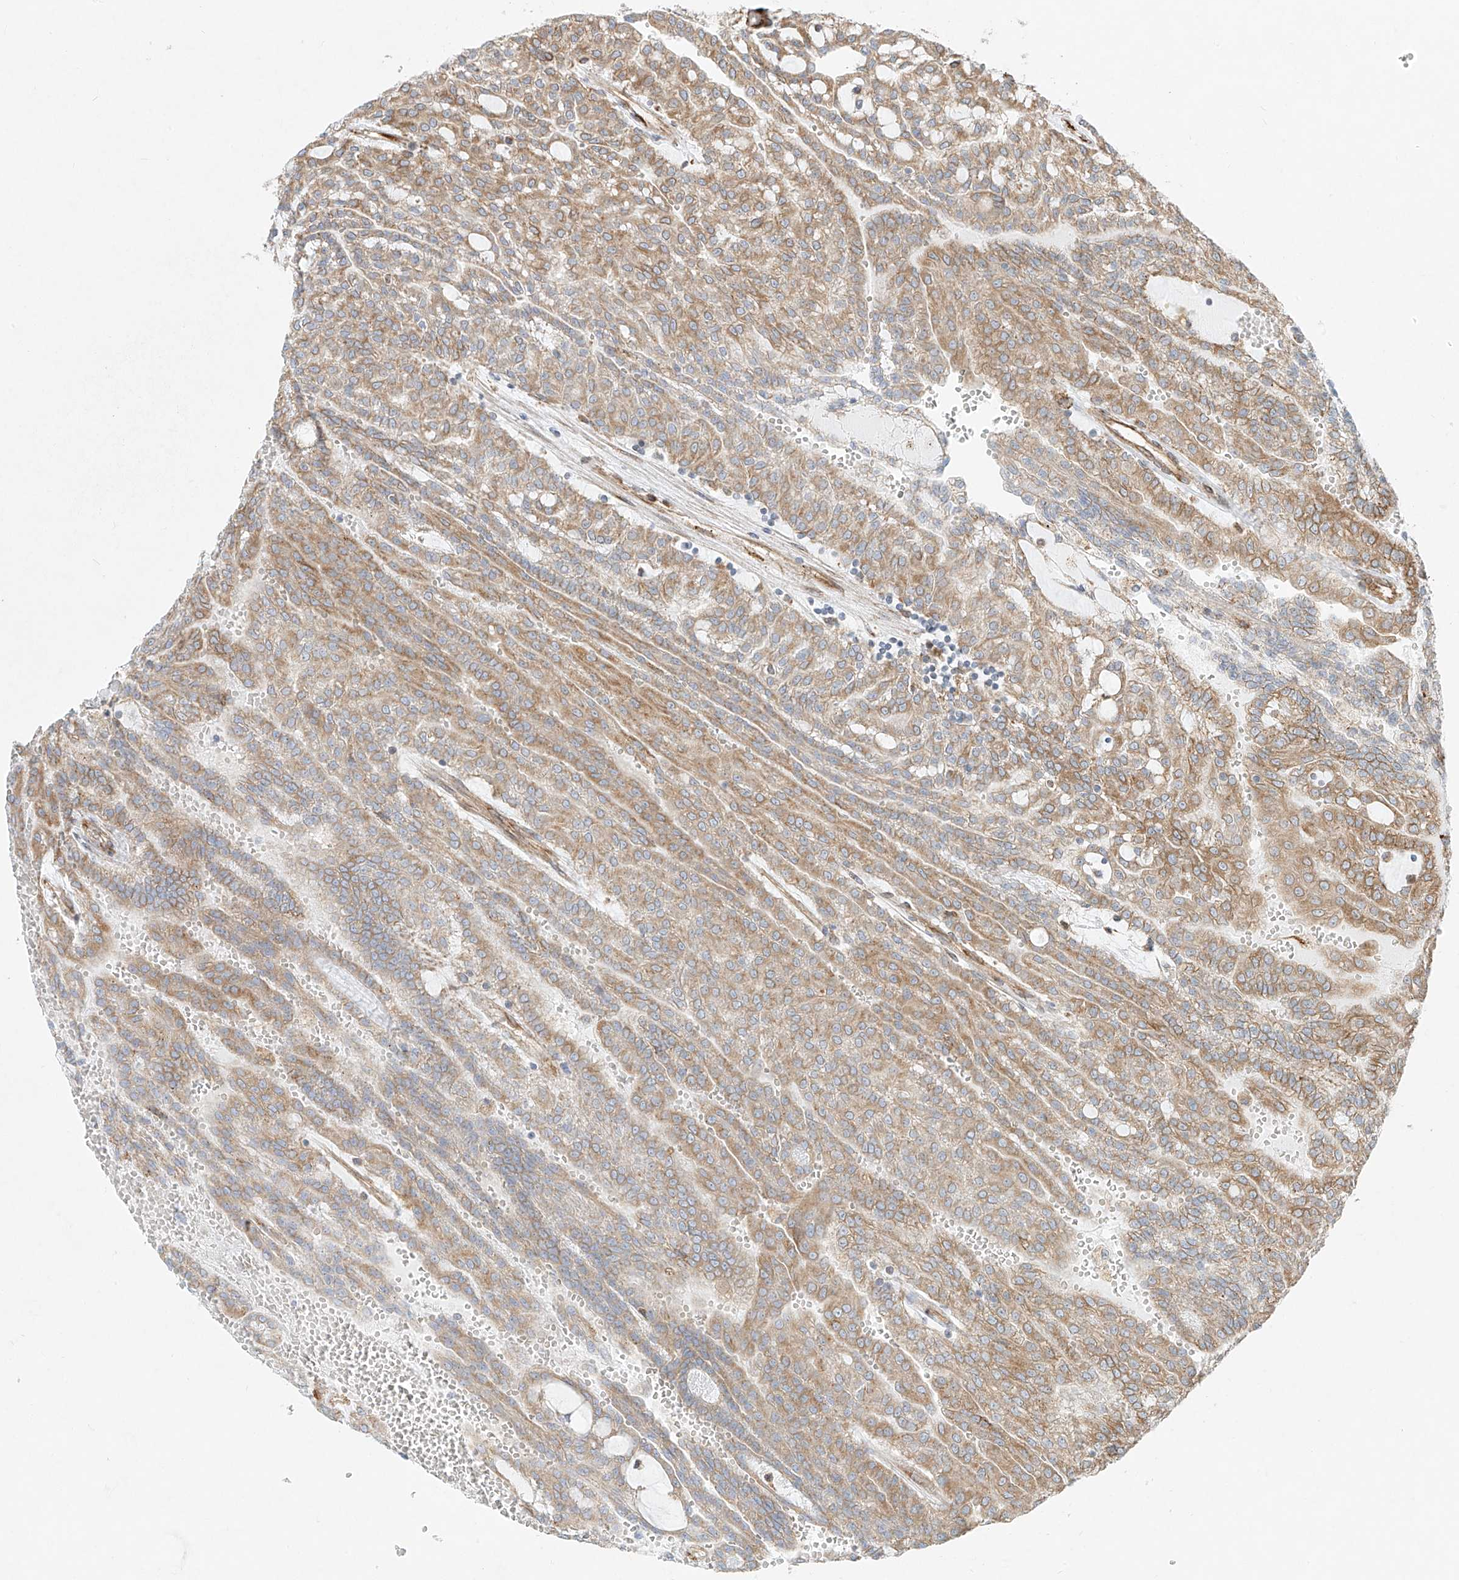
{"staining": {"intensity": "moderate", "quantity": ">75%", "location": "cytoplasmic/membranous"}, "tissue": "renal cancer", "cell_type": "Tumor cells", "image_type": "cancer", "snomed": [{"axis": "morphology", "description": "Adenocarcinoma, NOS"}, {"axis": "topography", "description": "Kidney"}], "caption": "Protein expression by immunohistochemistry shows moderate cytoplasmic/membranous staining in about >75% of tumor cells in renal adenocarcinoma. The protein of interest is shown in brown color, while the nuclei are stained blue.", "gene": "EIPR1", "patient": {"sex": "male", "age": 63}}